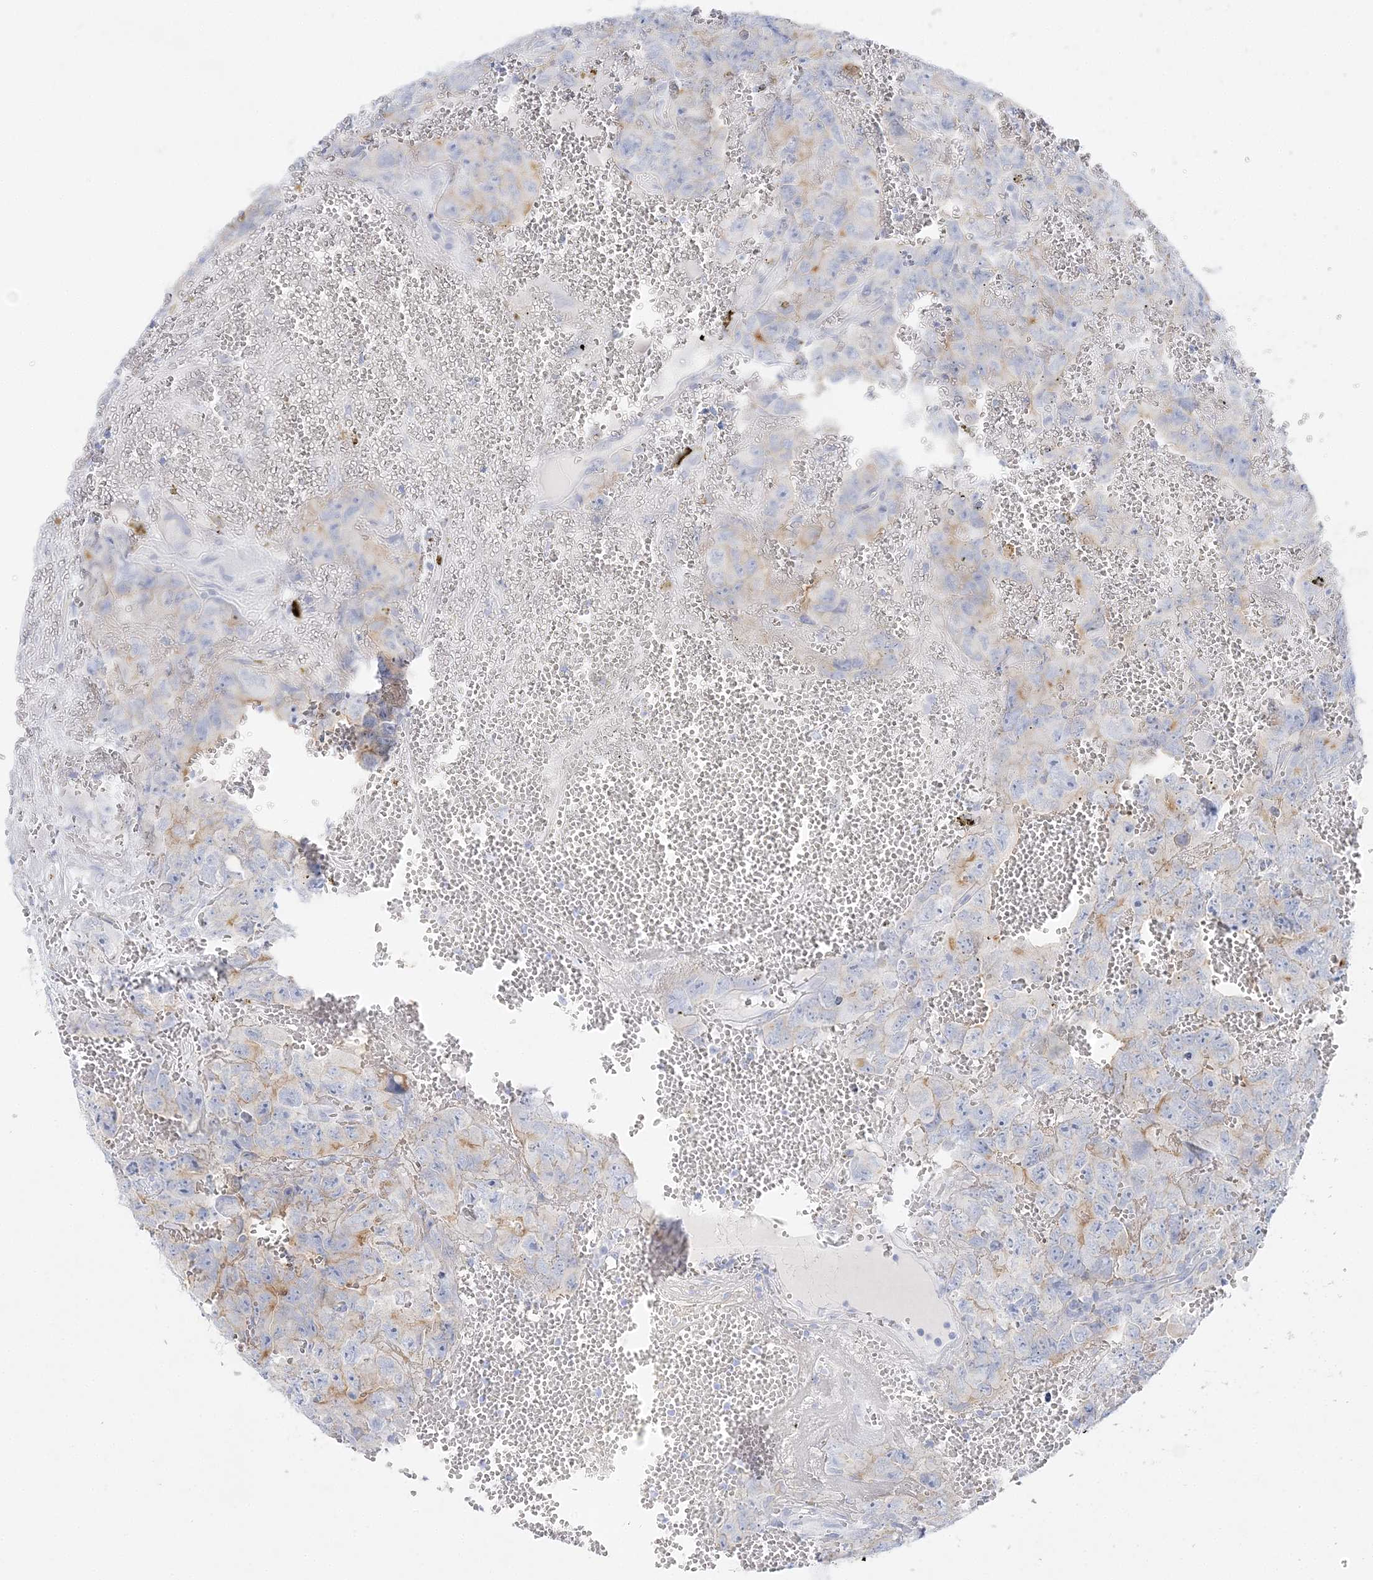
{"staining": {"intensity": "weak", "quantity": "25%-75%", "location": "cytoplasmic/membranous"}, "tissue": "testis cancer", "cell_type": "Tumor cells", "image_type": "cancer", "snomed": [{"axis": "morphology", "description": "Carcinoma, Embryonal, NOS"}, {"axis": "topography", "description": "Testis"}], "caption": "Testis embryonal carcinoma stained with a protein marker shows weak staining in tumor cells.", "gene": "SLC5A6", "patient": {"sex": "male", "age": 45}}